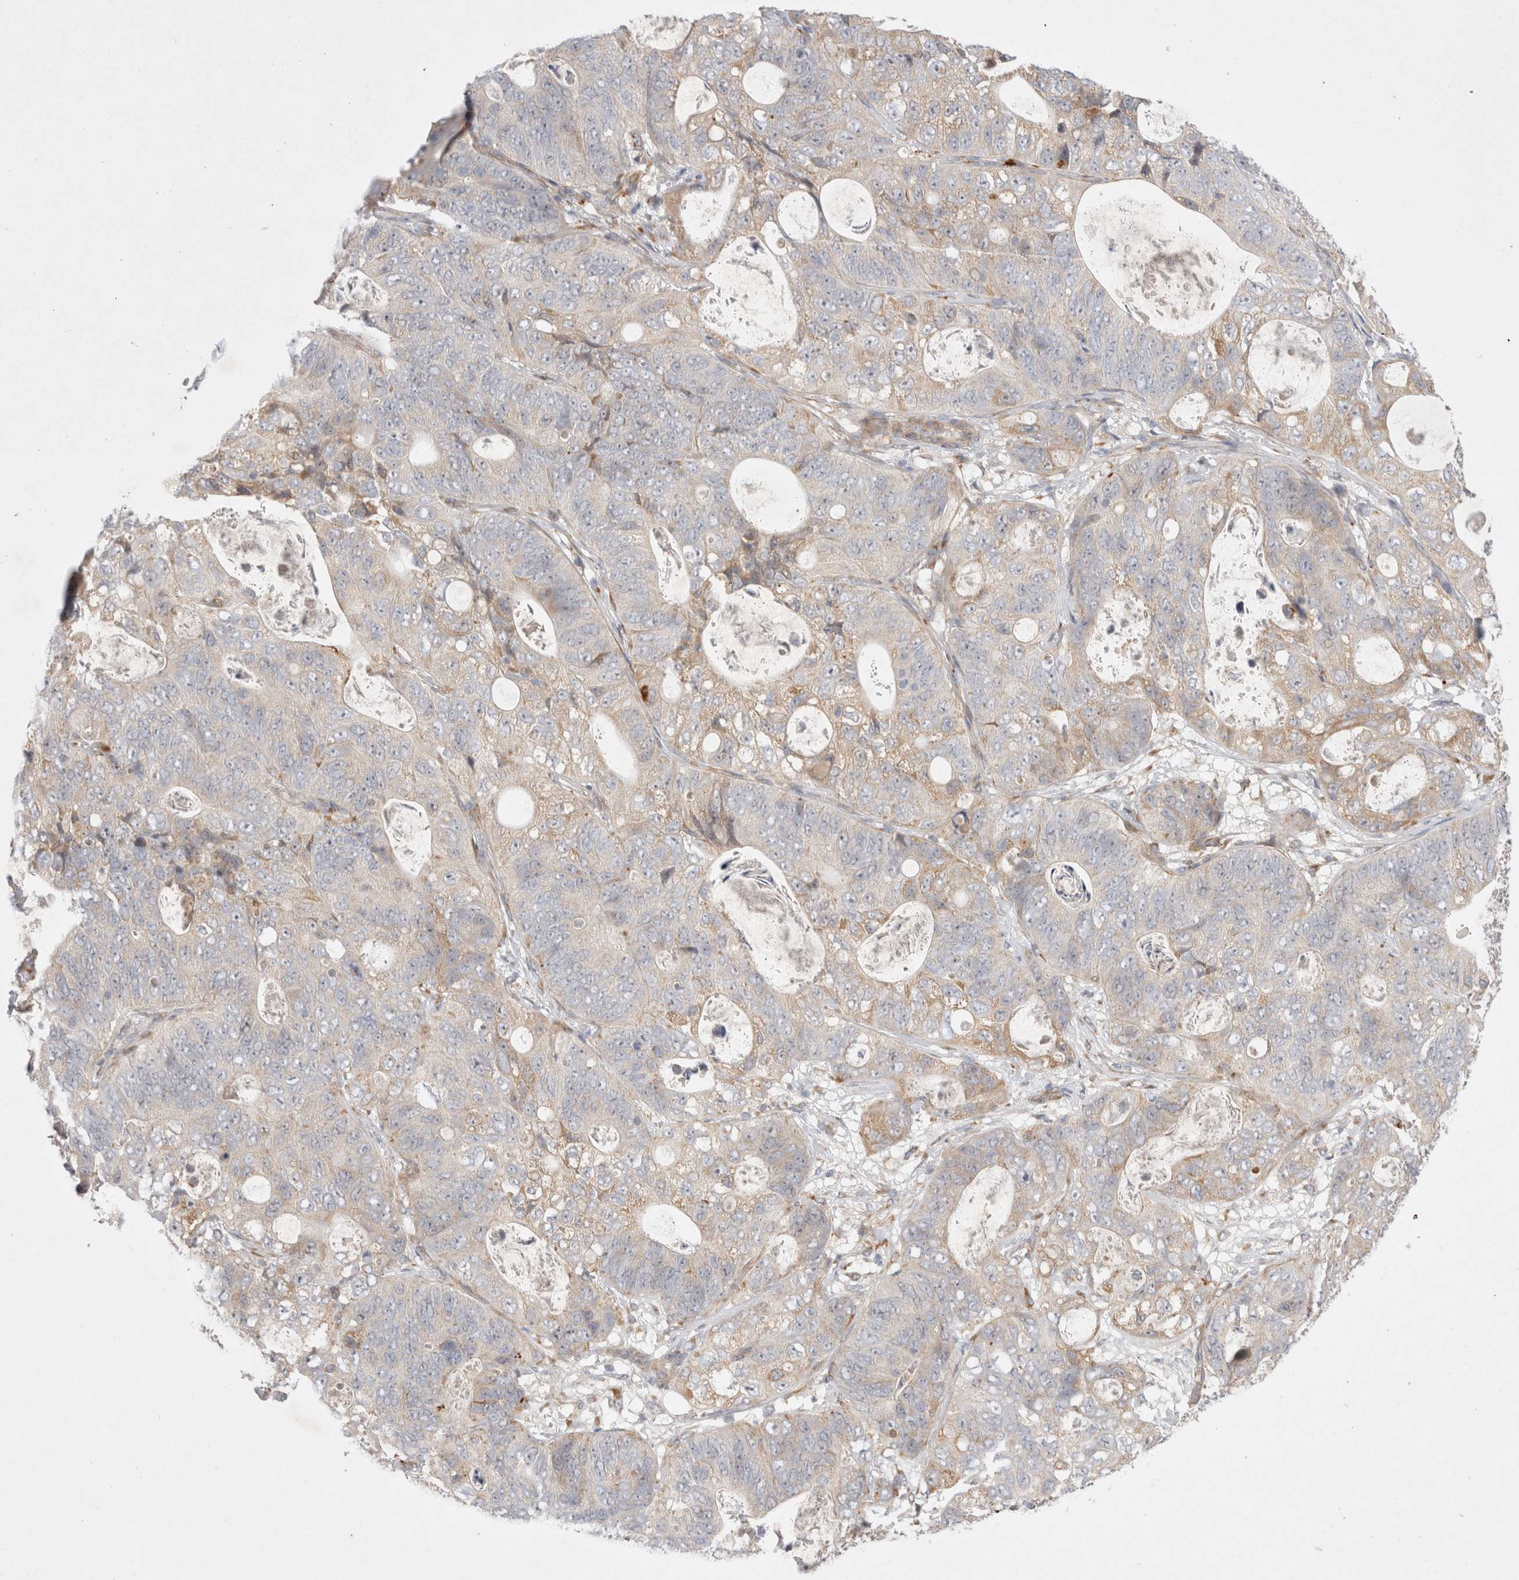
{"staining": {"intensity": "weak", "quantity": "<25%", "location": "cytoplasmic/membranous"}, "tissue": "stomach cancer", "cell_type": "Tumor cells", "image_type": "cancer", "snomed": [{"axis": "morphology", "description": "Normal tissue, NOS"}, {"axis": "morphology", "description": "Adenocarcinoma, NOS"}, {"axis": "topography", "description": "Stomach"}], "caption": "Tumor cells show no significant expression in stomach adenocarcinoma.", "gene": "NPC1", "patient": {"sex": "female", "age": 89}}